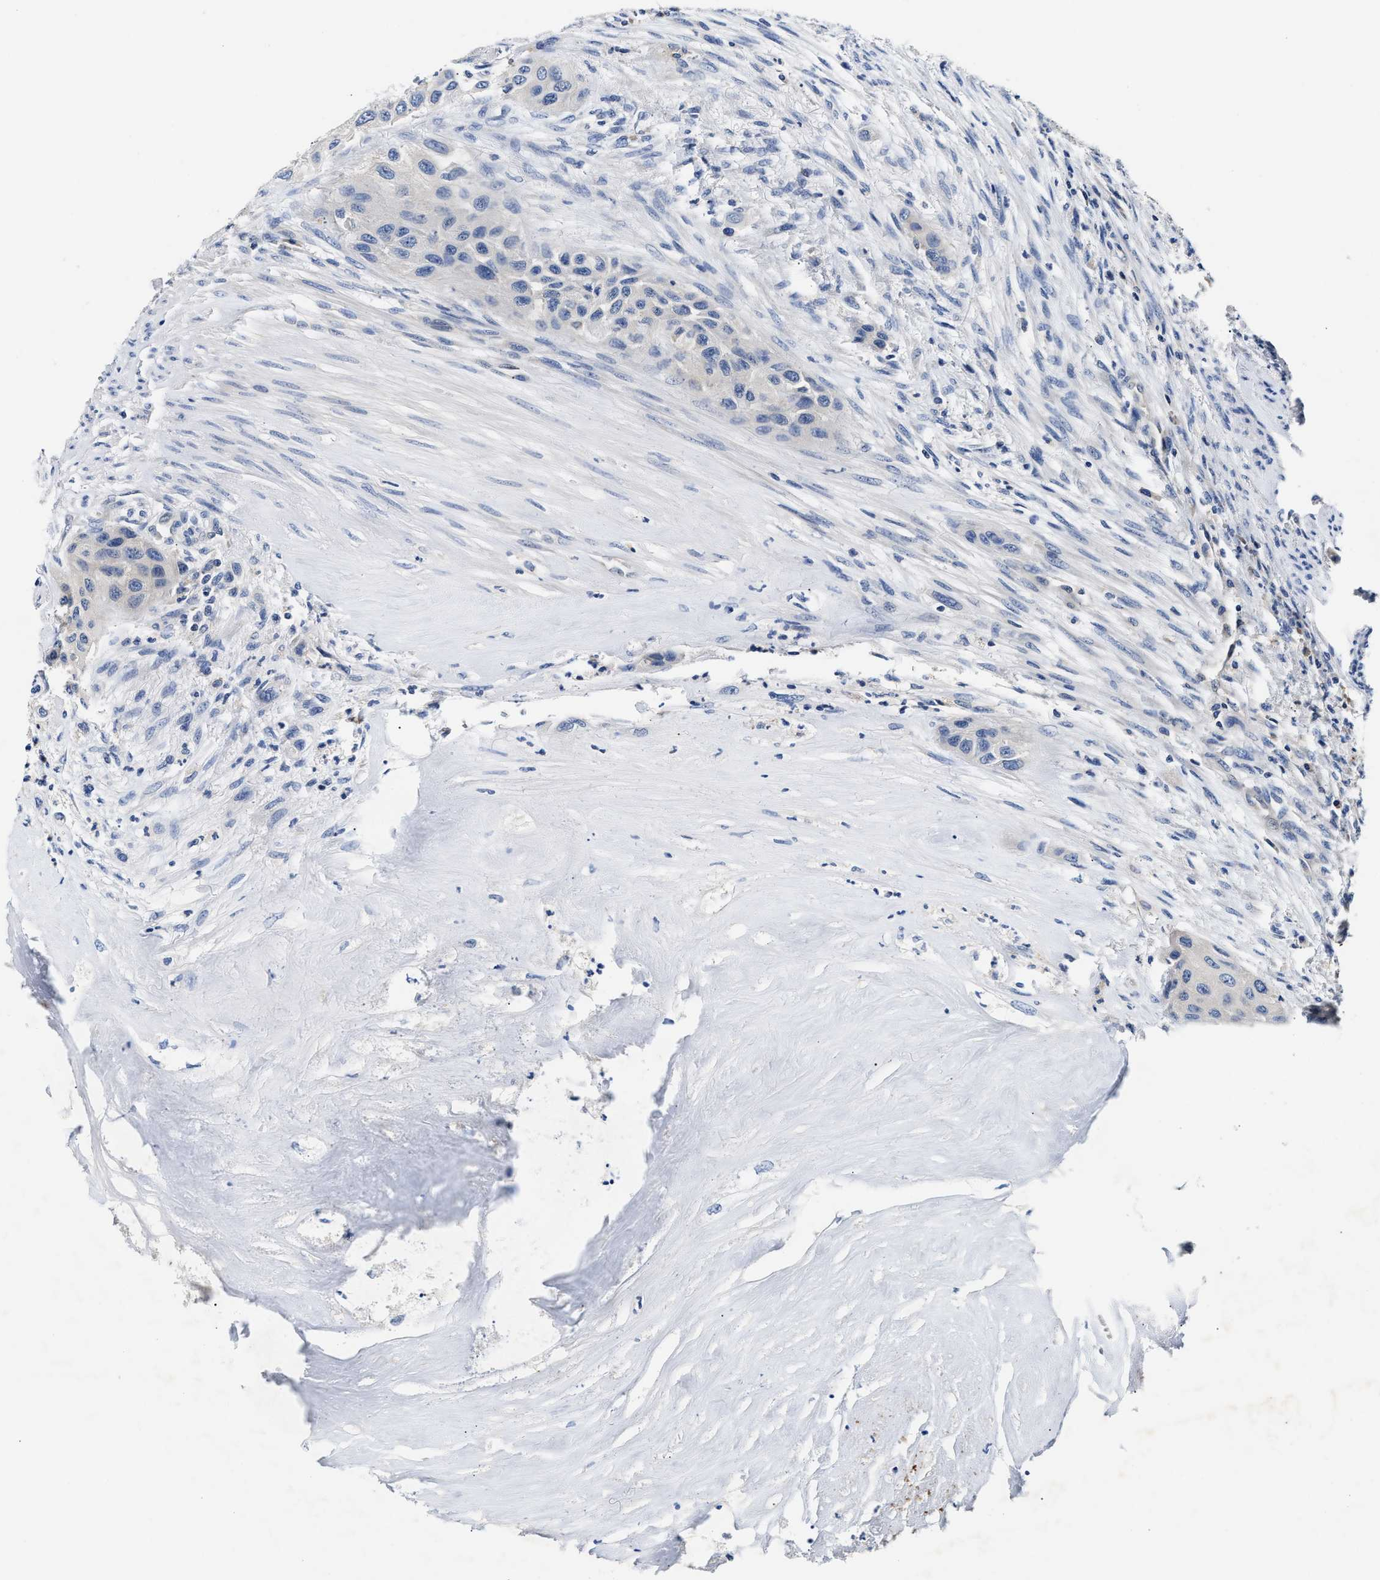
{"staining": {"intensity": "negative", "quantity": "none", "location": "none"}, "tissue": "urothelial cancer", "cell_type": "Tumor cells", "image_type": "cancer", "snomed": [{"axis": "morphology", "description": "Urothelial carcinoma, High grade"}, {"axis": "topography", "description": "Urinary bladder"}], "caption": "Immunohistochemical staining of high-grade urothelial carcinoma displays no significant staining in tumor cells. (Brightfield microscopy of DAB IHC at high magnification).", "gene": "FAM185A", "patient": {"sex": "female", "age": 56}}